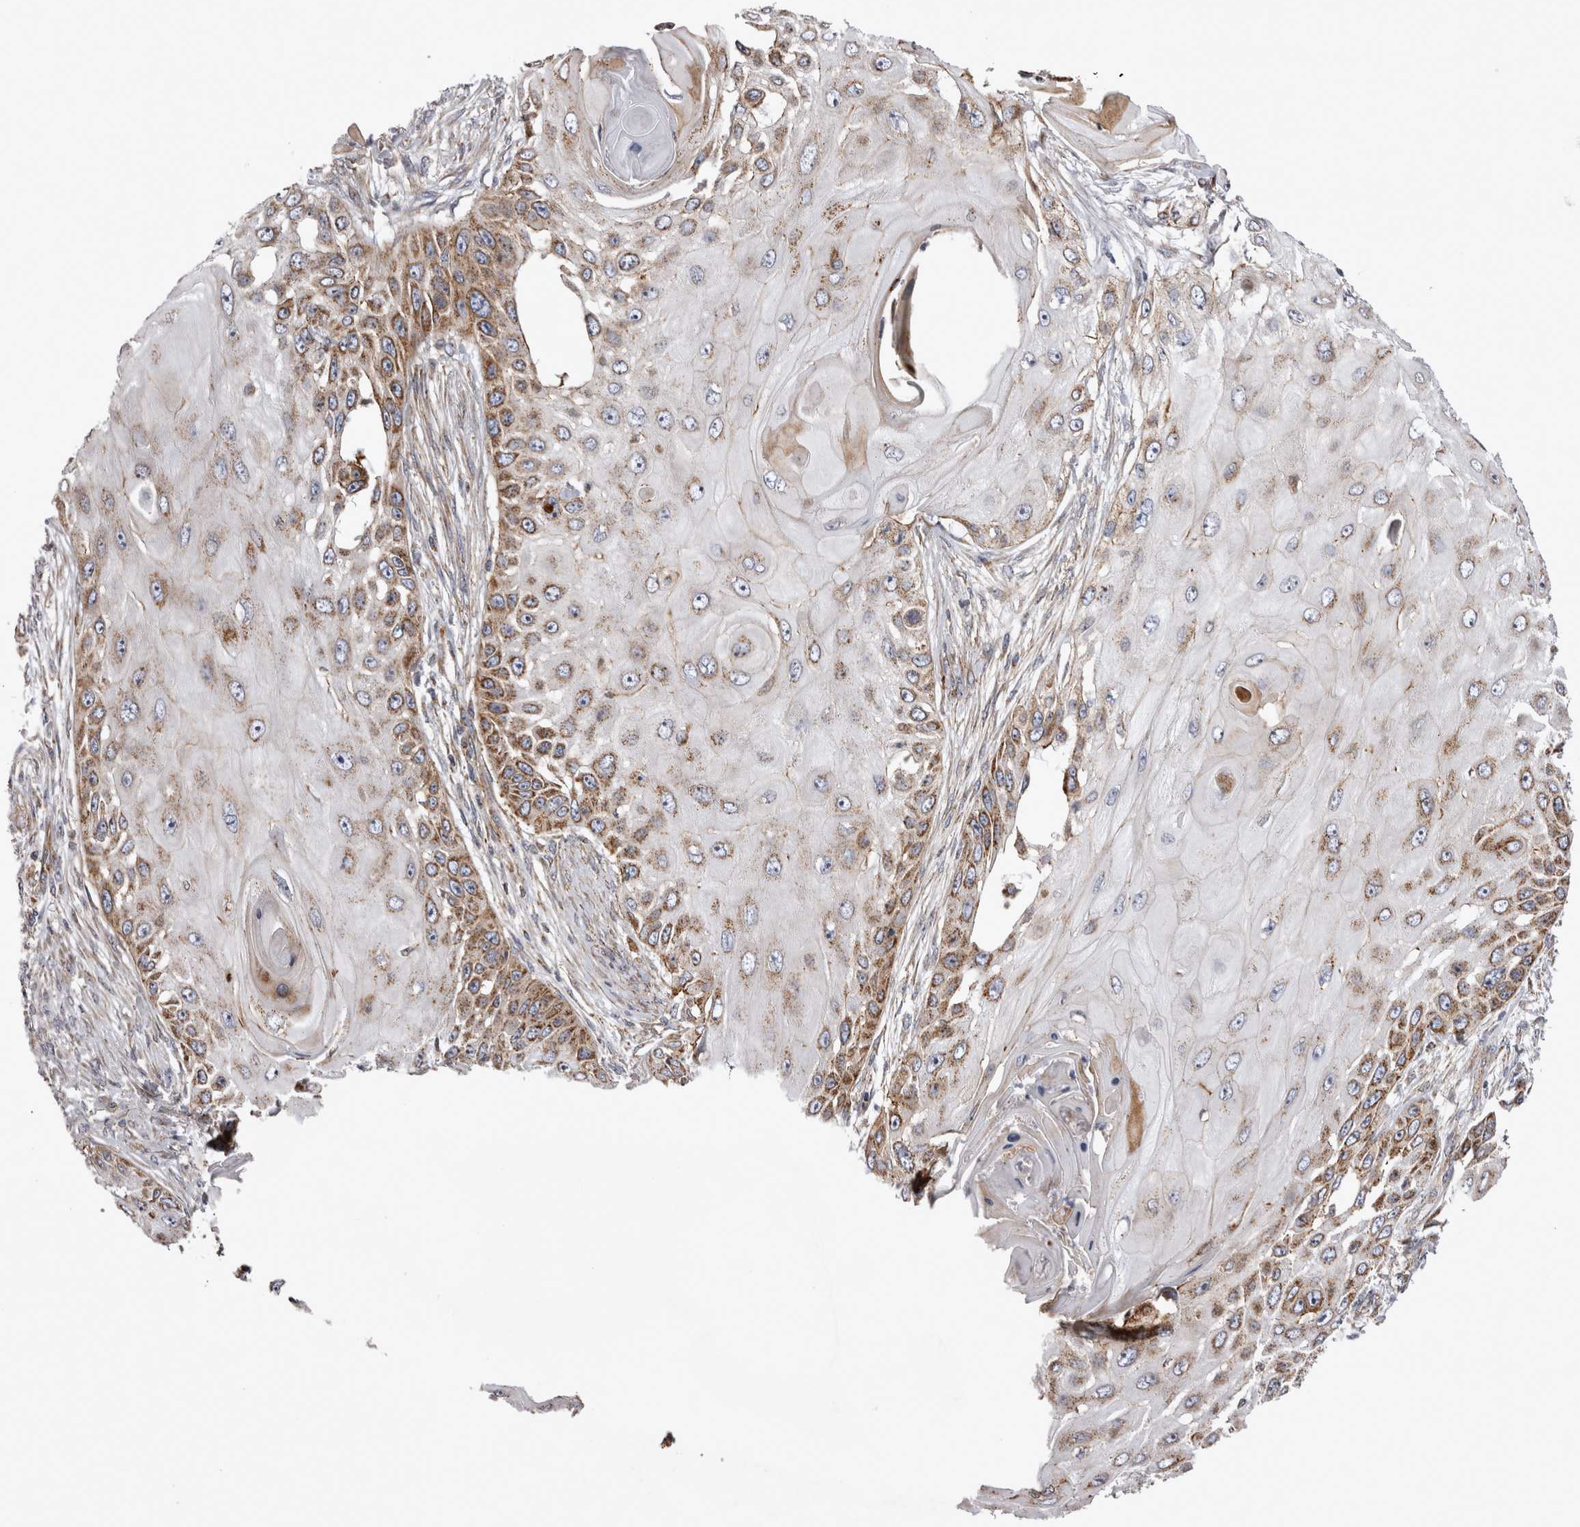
{"staining": {"intensity": "moderate", "quantity": ">75%", "location": "cytoplasmic/membranous"}, "tissue": "skin cancer", "cell_type": "Tumor cells", "image_type": "cancer", "snomed": [{"axis": "morphology", "description": "Squamous cell carcinoma, NOS"}, {"axis": "topography", "description": "Skin"}], "caption": "Immunohistochemical staining of skin cancer displays medium levels of moderate cytoplasmic/membranous protein staining in approximately >75% of tumor cells. (IHC, brightfield microscopy, high magnification).", "gene": "TSPOAP1", "patient": {"sex": "female", "age": 44}}